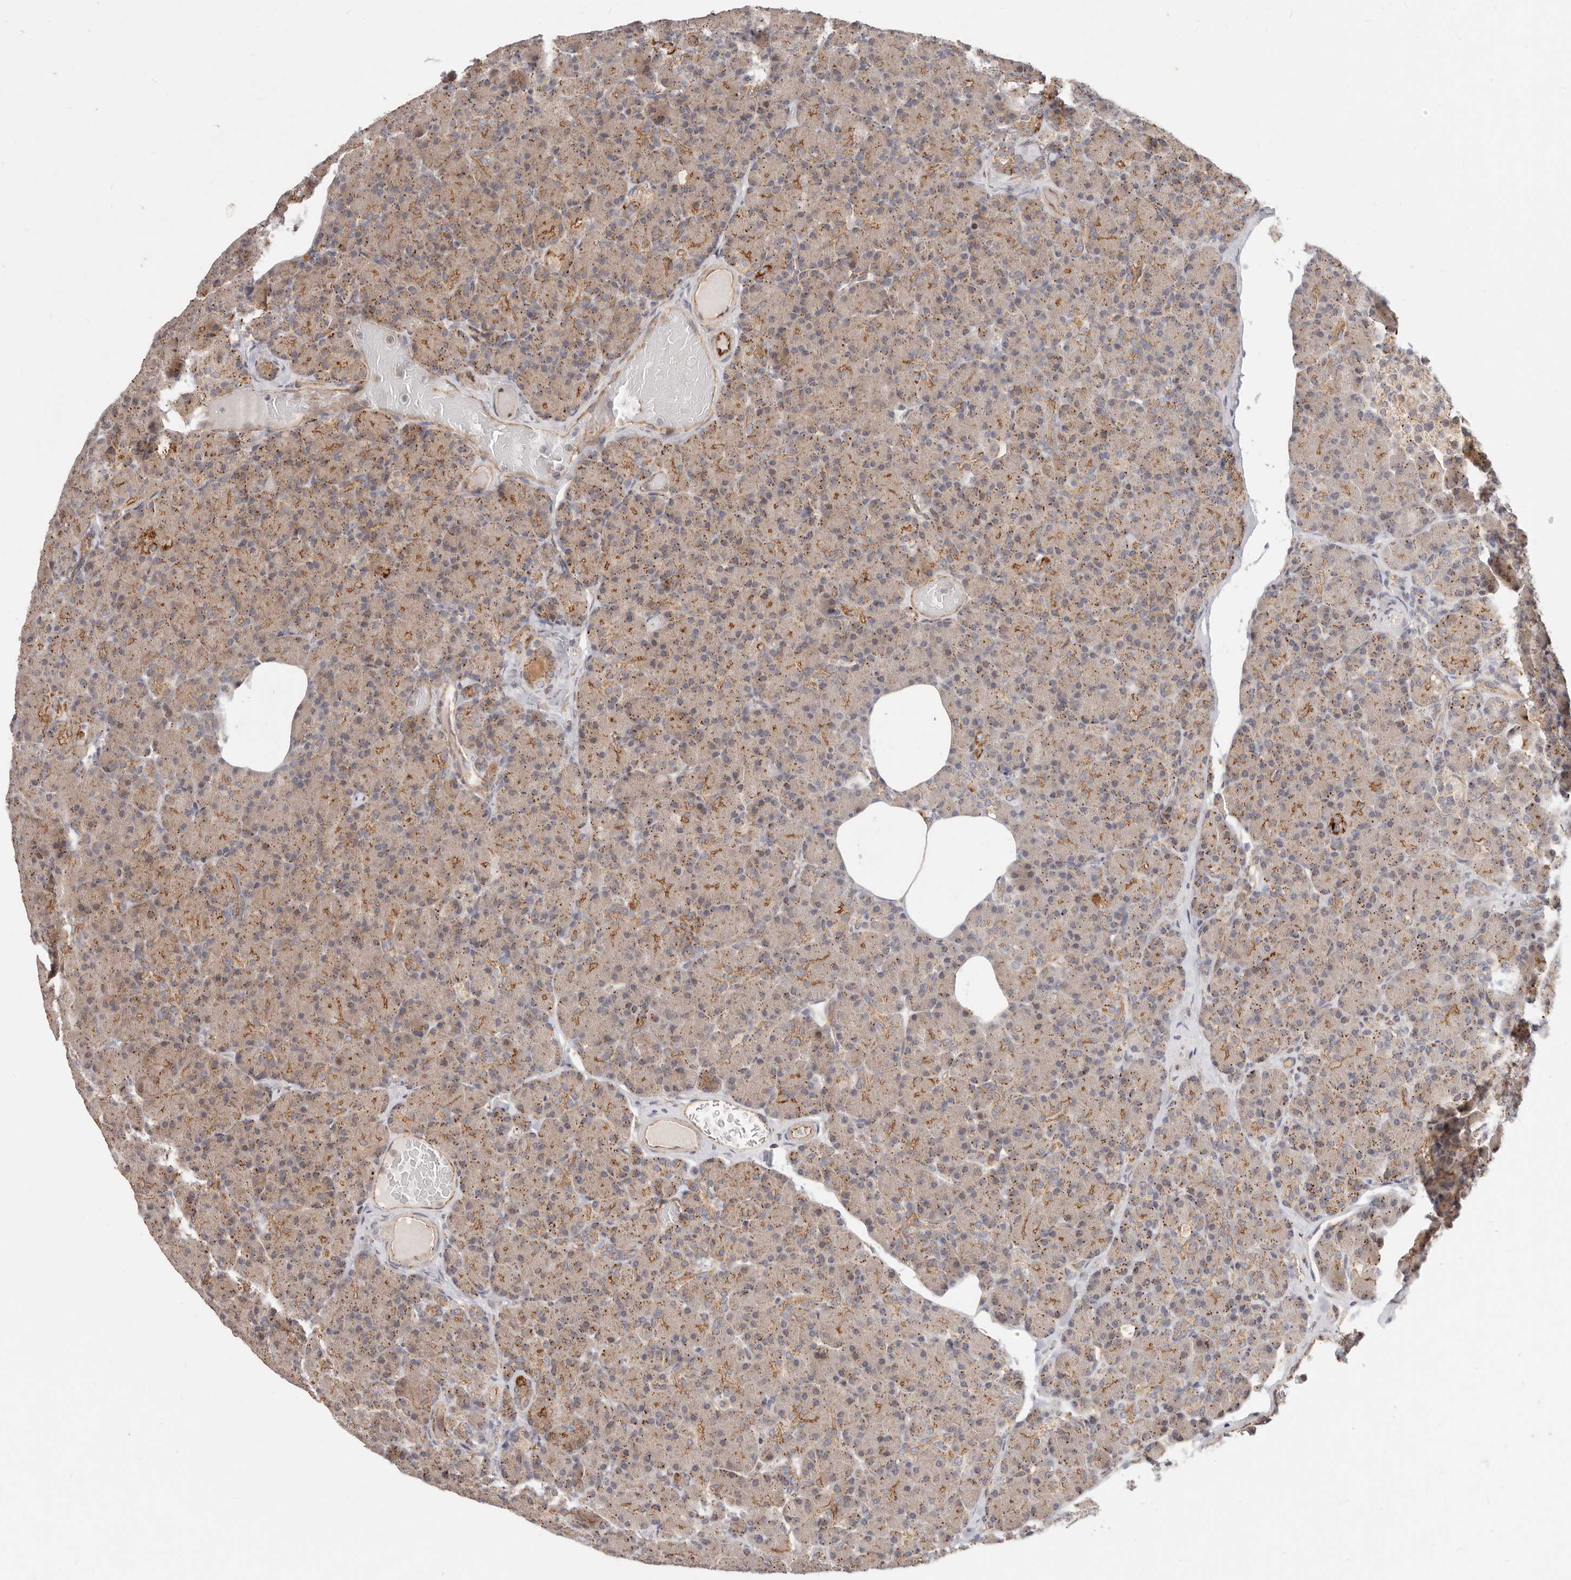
{"staining": {"intensity": "moderate", "quantity": ">75%", "location": "cytoplasmic/membranous"}, "tissue": "pancreas", "cell_type": "Exocrine glandular cells", "image_type": "normal", "snomed": [{"axis": "morphology", "description": "Normal tissue, NOS"}, {"axis": "topography", "description": "Pancreas"}], "caption": "IHC photomicrograph of unremarkable pancreas: pancreas stained using immunohistochemistry (IHC) exhibits medium levels of moderate protein expression localized specifically in the cytoplasmic/membranous of exocrine glandular cells, appearing as a cytoplasmic/membranous brown color.", "gene": "USP49", "patient": {"sex": "female", "age": 43}}